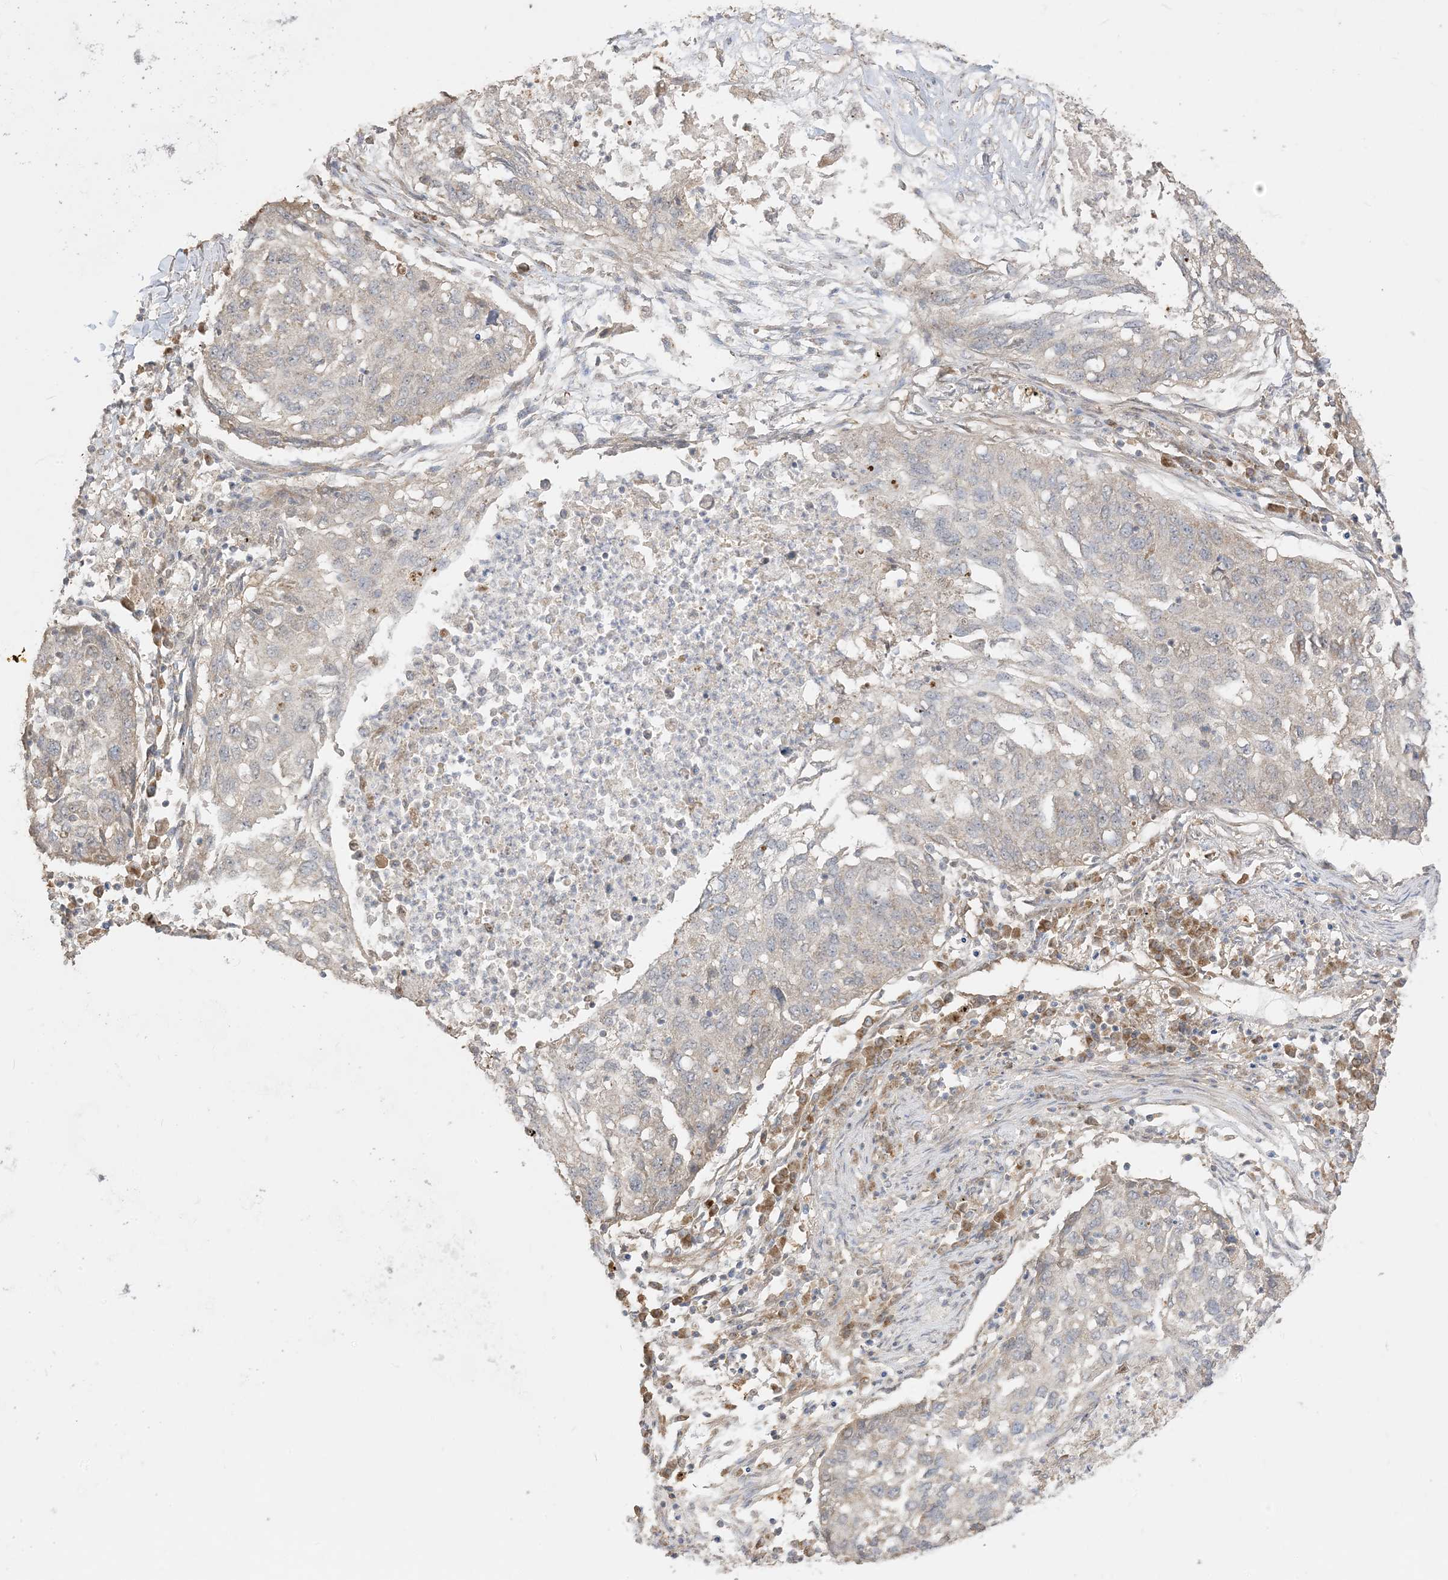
{"staining": {"intensity": "weak", "quantity": ">75%", "location": "cytoplasmic/membranous"}, "tissue": "lung cancer", "cell_type": "Tumor cells", "image_type": "cancer", "snomed": [{"axis": "morphology", "description": "Squamous cell carcinoma, NOS"}, {"axis": "topography", "description": "Lung"}], "caption": "About >75% of tumor cells in lung squamous cell carcinoma demonstrate weak cytoplasmic/membranous protein expression as visualized by brown immunohistochemical staining.", "gene": "SIRT3", "patient": {"sex": "female", "age": 63}}